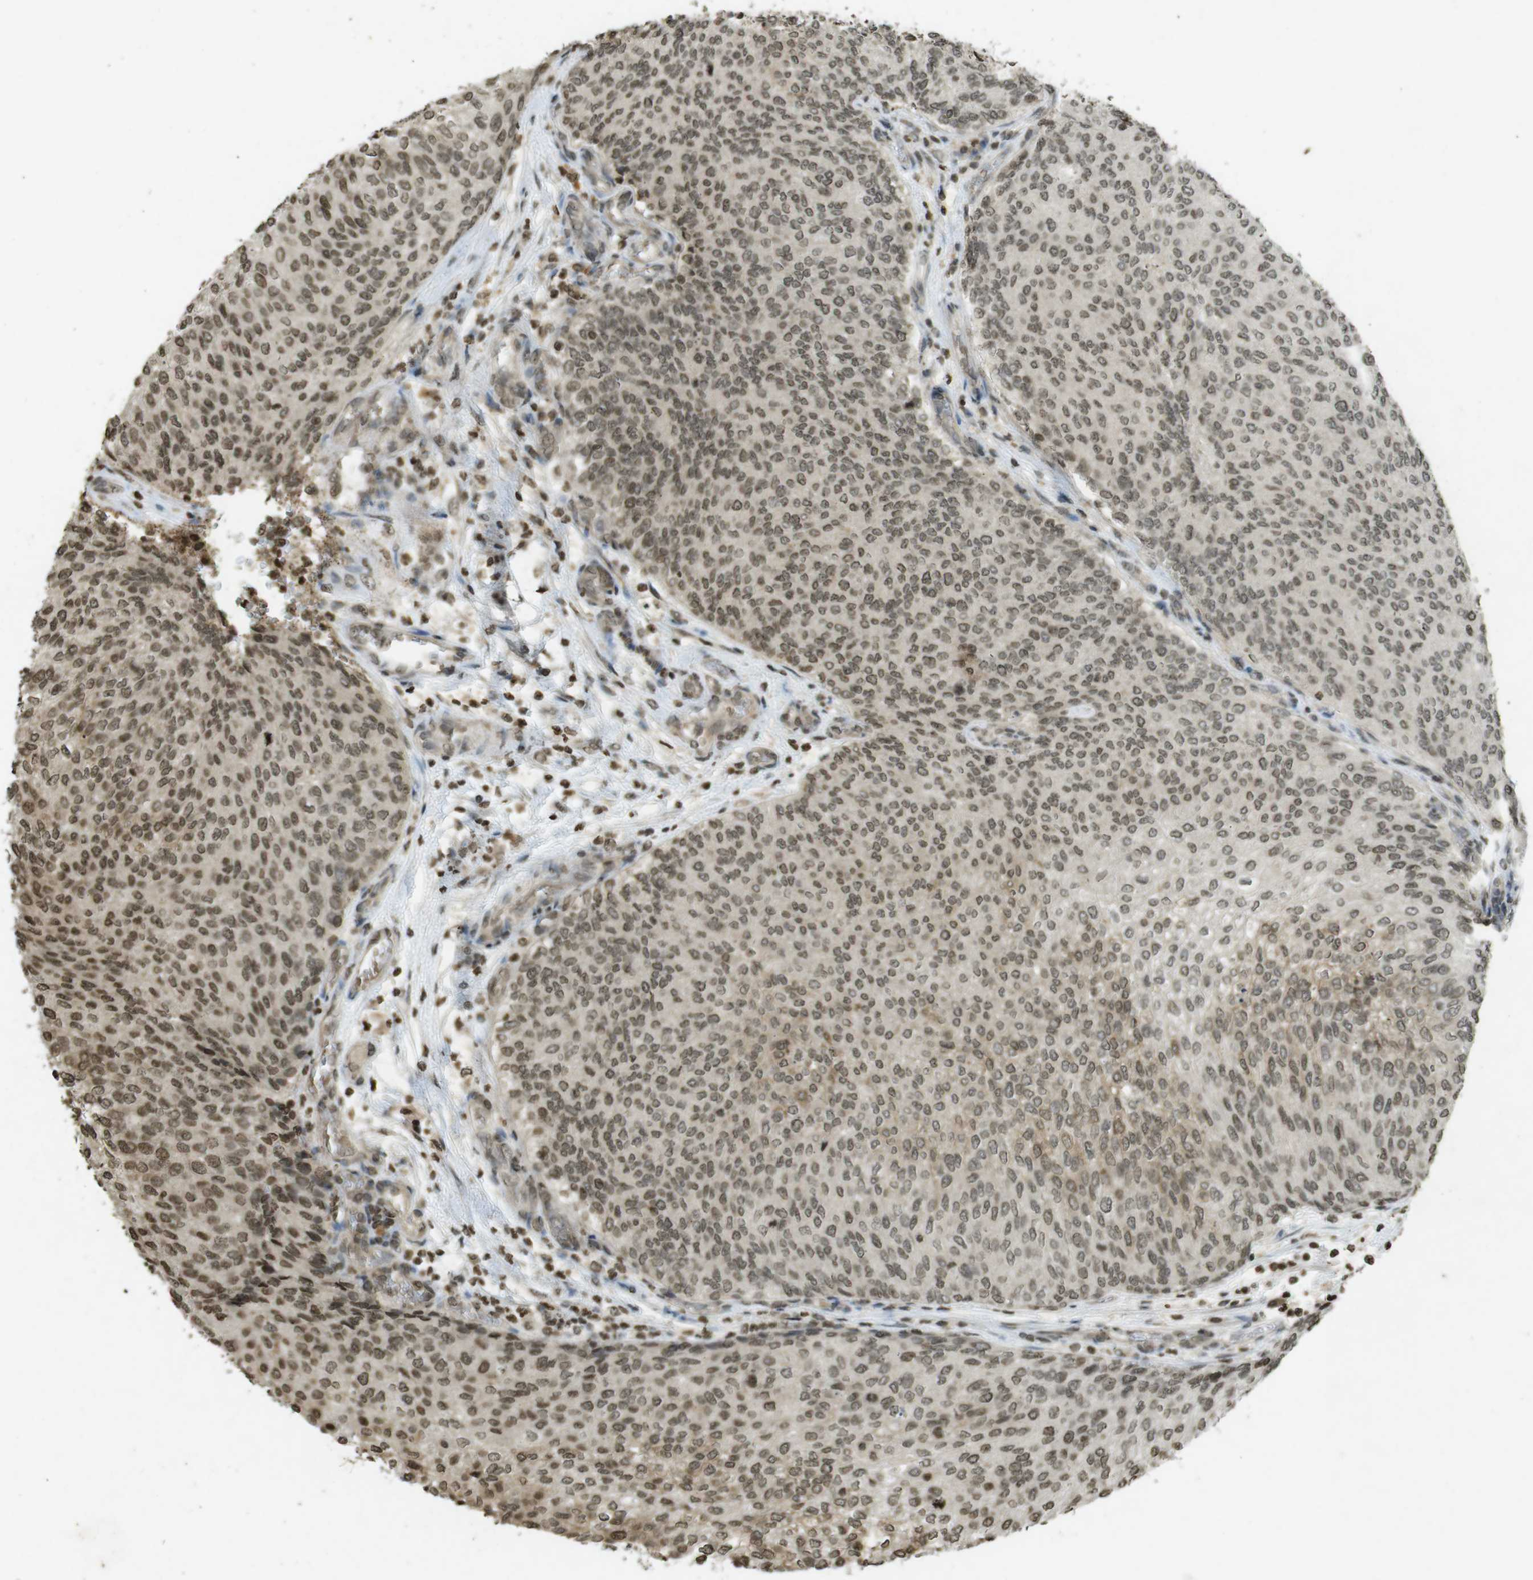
{"staining": {"intensity": "moderate", "quantity": ">75%", "location": "nuclear"}, "tissue": "urothelial cancer", "cell_type": "Tumor cells", "image_type": "cancer", "snomed": [{"axis": "morphology", "description": "Urothelial carcinoma, Low grade"}, {"axis": "topography", "description": "Urinary bladder"}], "caption": "IHC staining of low-grade urothelial carcinoma, which exhibits medium levels of moderate nuclear positivity in about >75% of tumor cells indicating moderate nuclear protein expression. The staining was performed using DAB (brown) for protein detection and nuclei were counterstained in hematoxylin (blue).", "gene": "ORC4", "patient": {"sex": "female", "age": 79}}